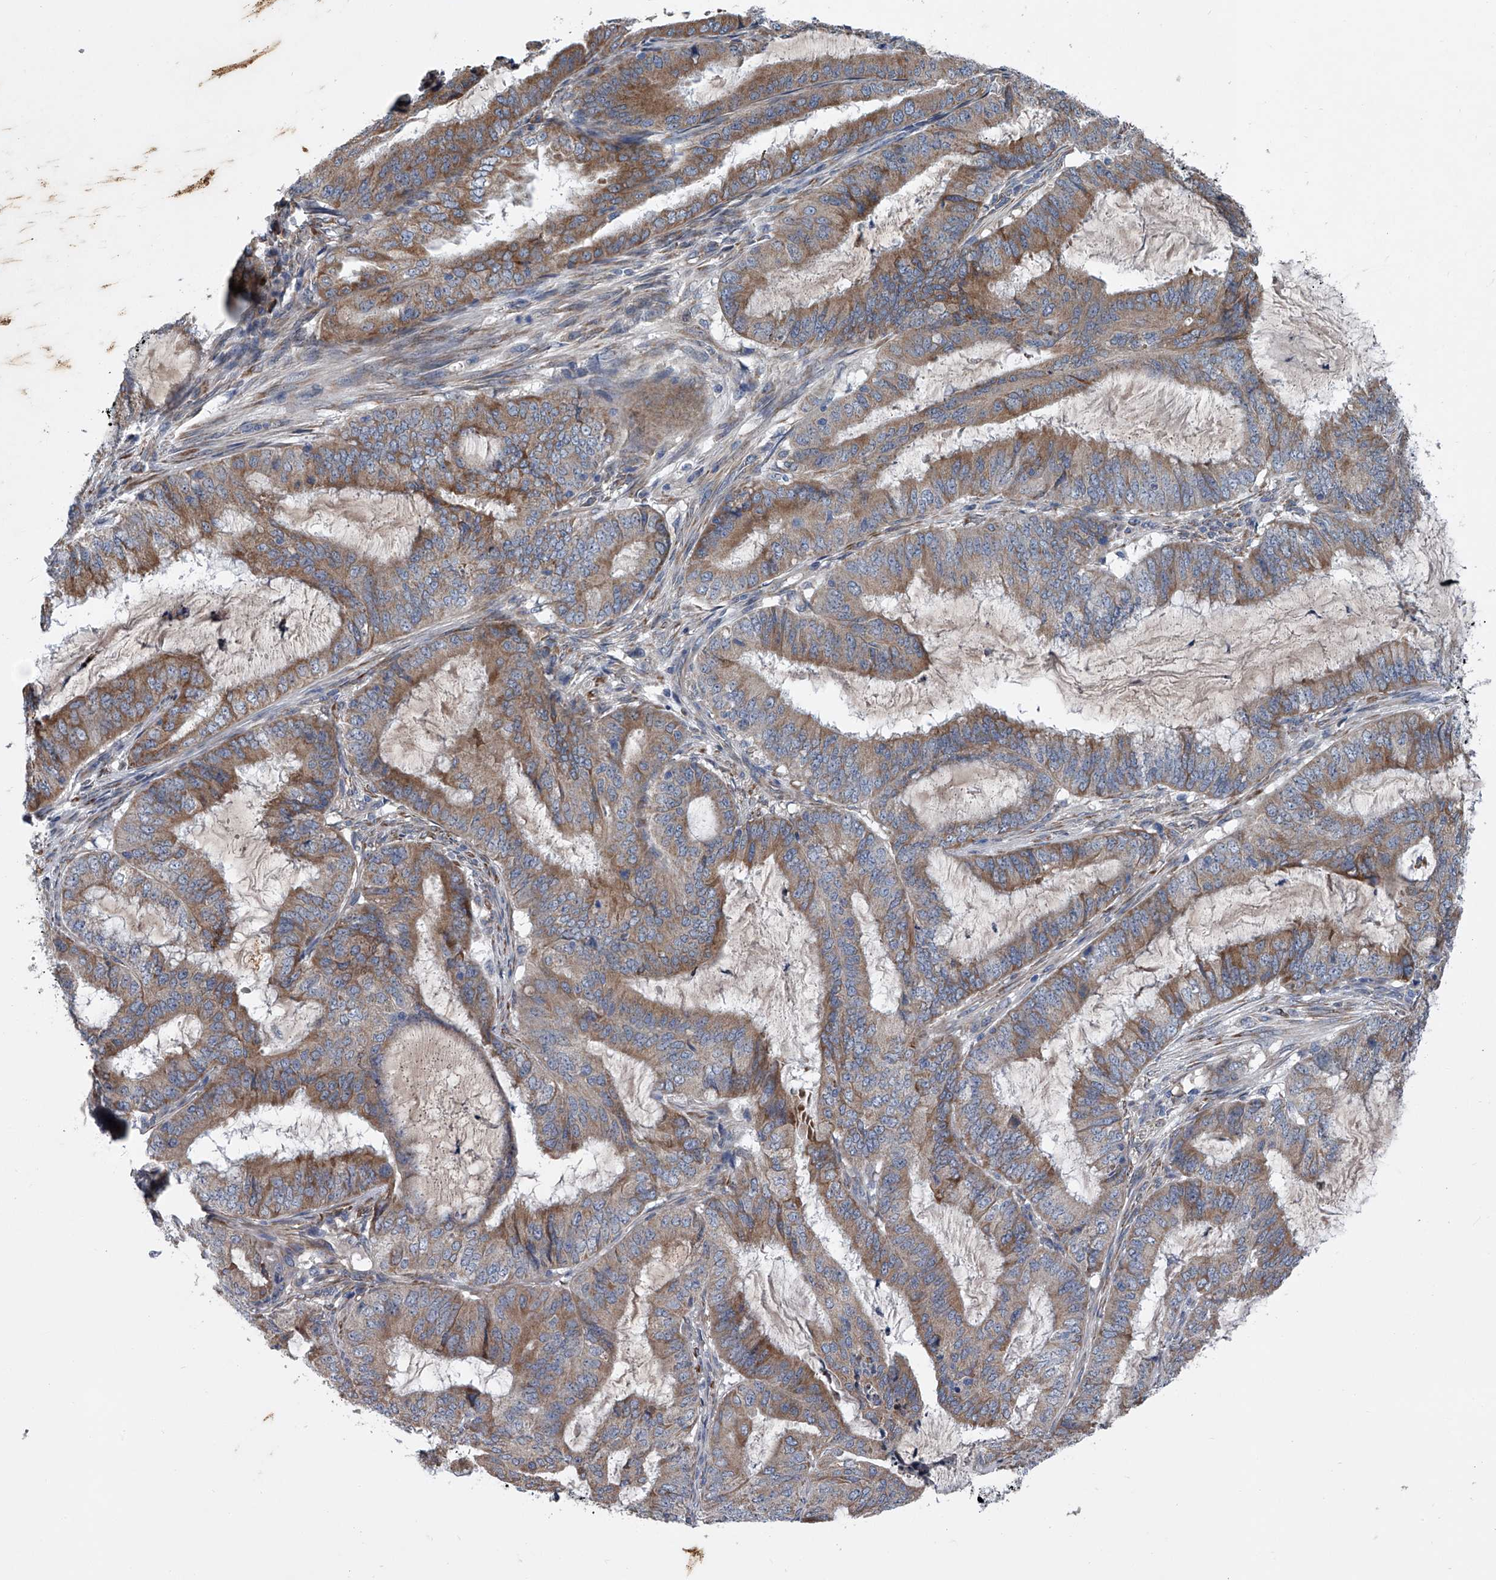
{"staining": {"intensity": "moderate", "quantity": ">75%", "location": "cytoplasmic/membranous"}, "tissue": "endometrial cancer", "cell_type": "Tumor cells", "image_type": "cancer", "snomed": [{"axis": "morphology", "description": "Adenocarcinoma, NOS"}, {"axis": "topography", "description": "Endometrium"}], "caption": "Tumor cells reveal medium levels of moderate cytoplasmic/membranous expression in approximately >75% of cells in human endometrial cancer (adenocarcinoma).", "gene": "ABCG1", "patient": {"sex": "female", "age": 51}}